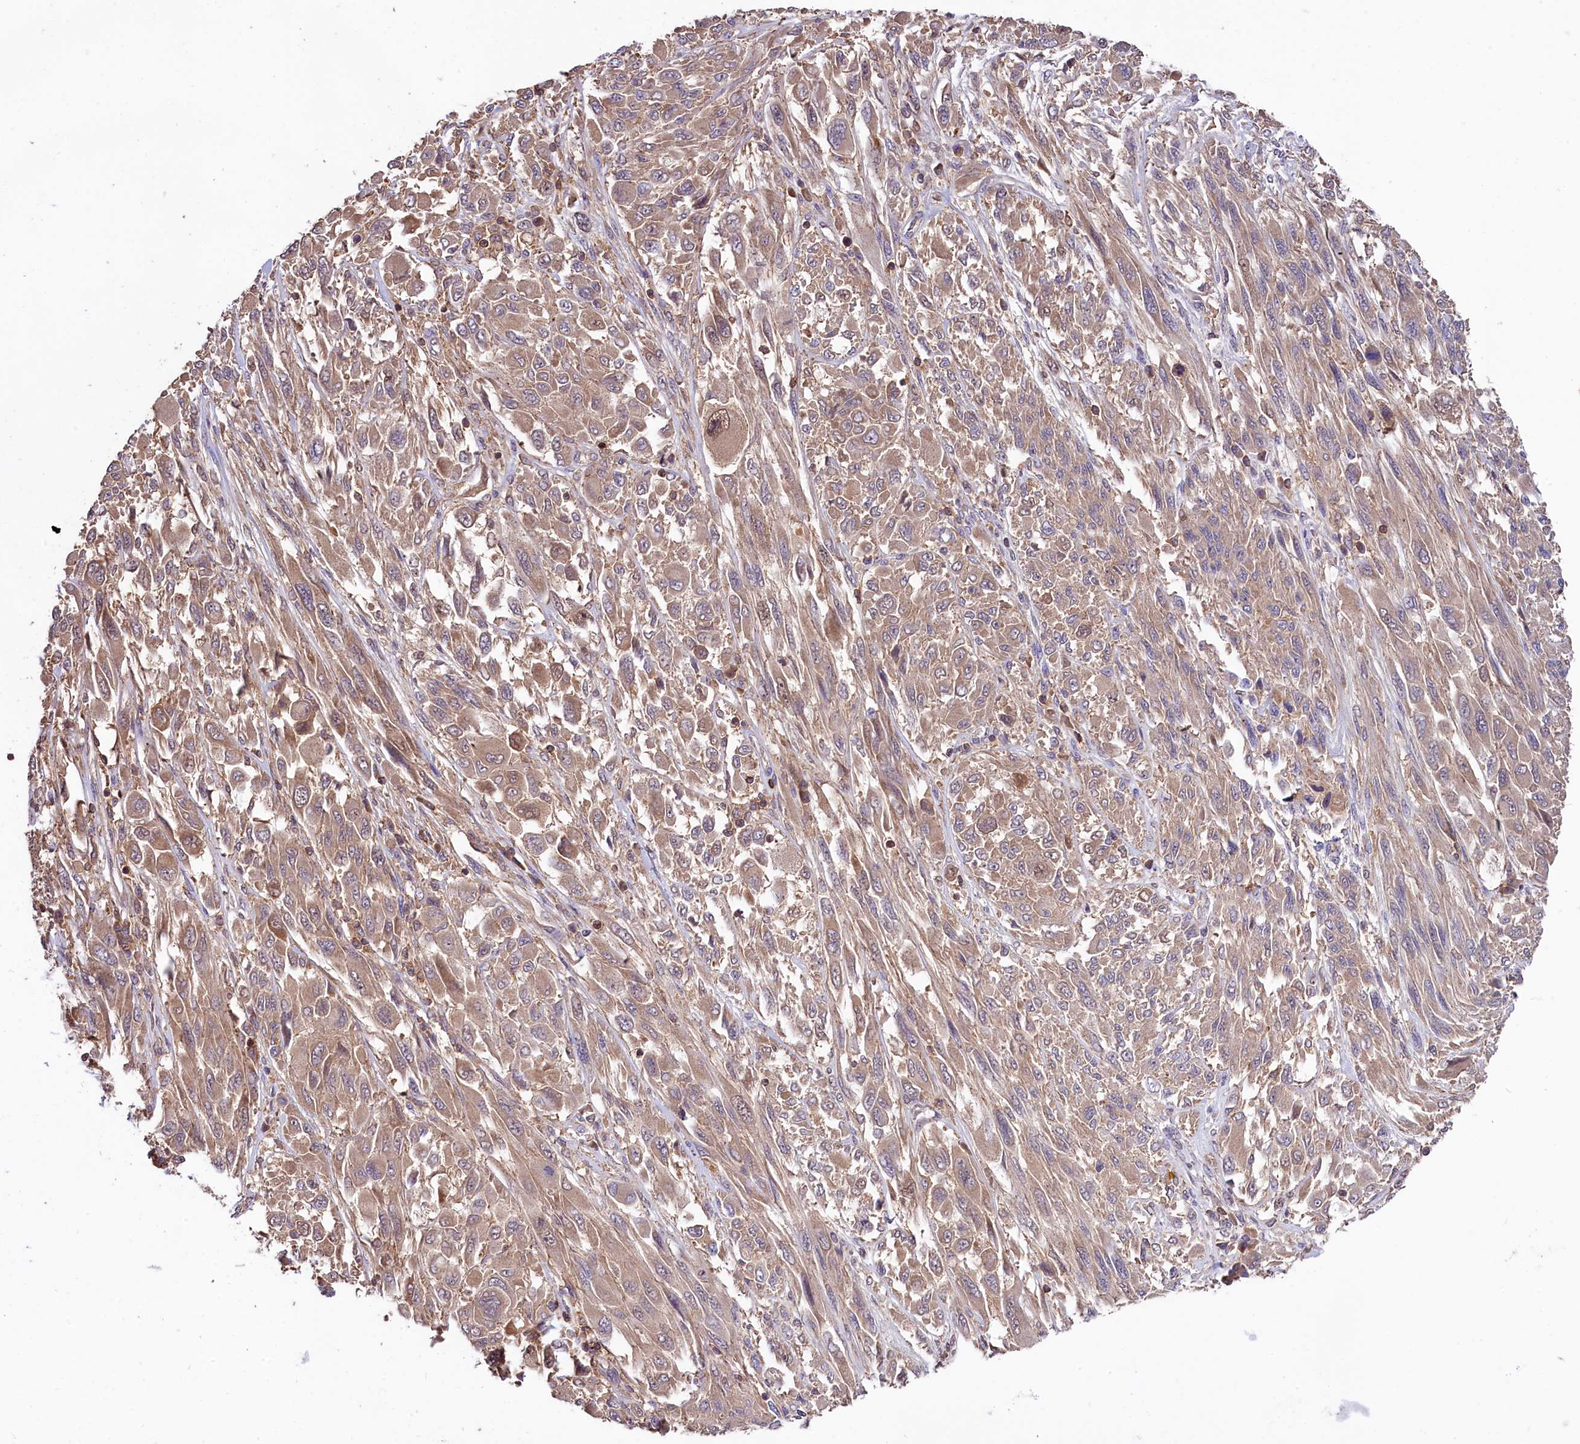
{"staining": {"intensity": "weak", "quantity": ">75%", "location": "cytoplasmic/membranous"}, "tissue": "melanoma", "cell_type": "Tumor cells", "image_type": "cancer", "snomed": [{"axis": "morphology", "description": "Malignant melanoma, NOS"}, {"axis": "topography", "description": "Skin"}], "caption": "Weak cytoplasmic/membranous positivity is present in approximately >75% of tumor cells in melanoma.", "gene": "SKIDA1", "patient": {"sex": "female", "age": 91}}